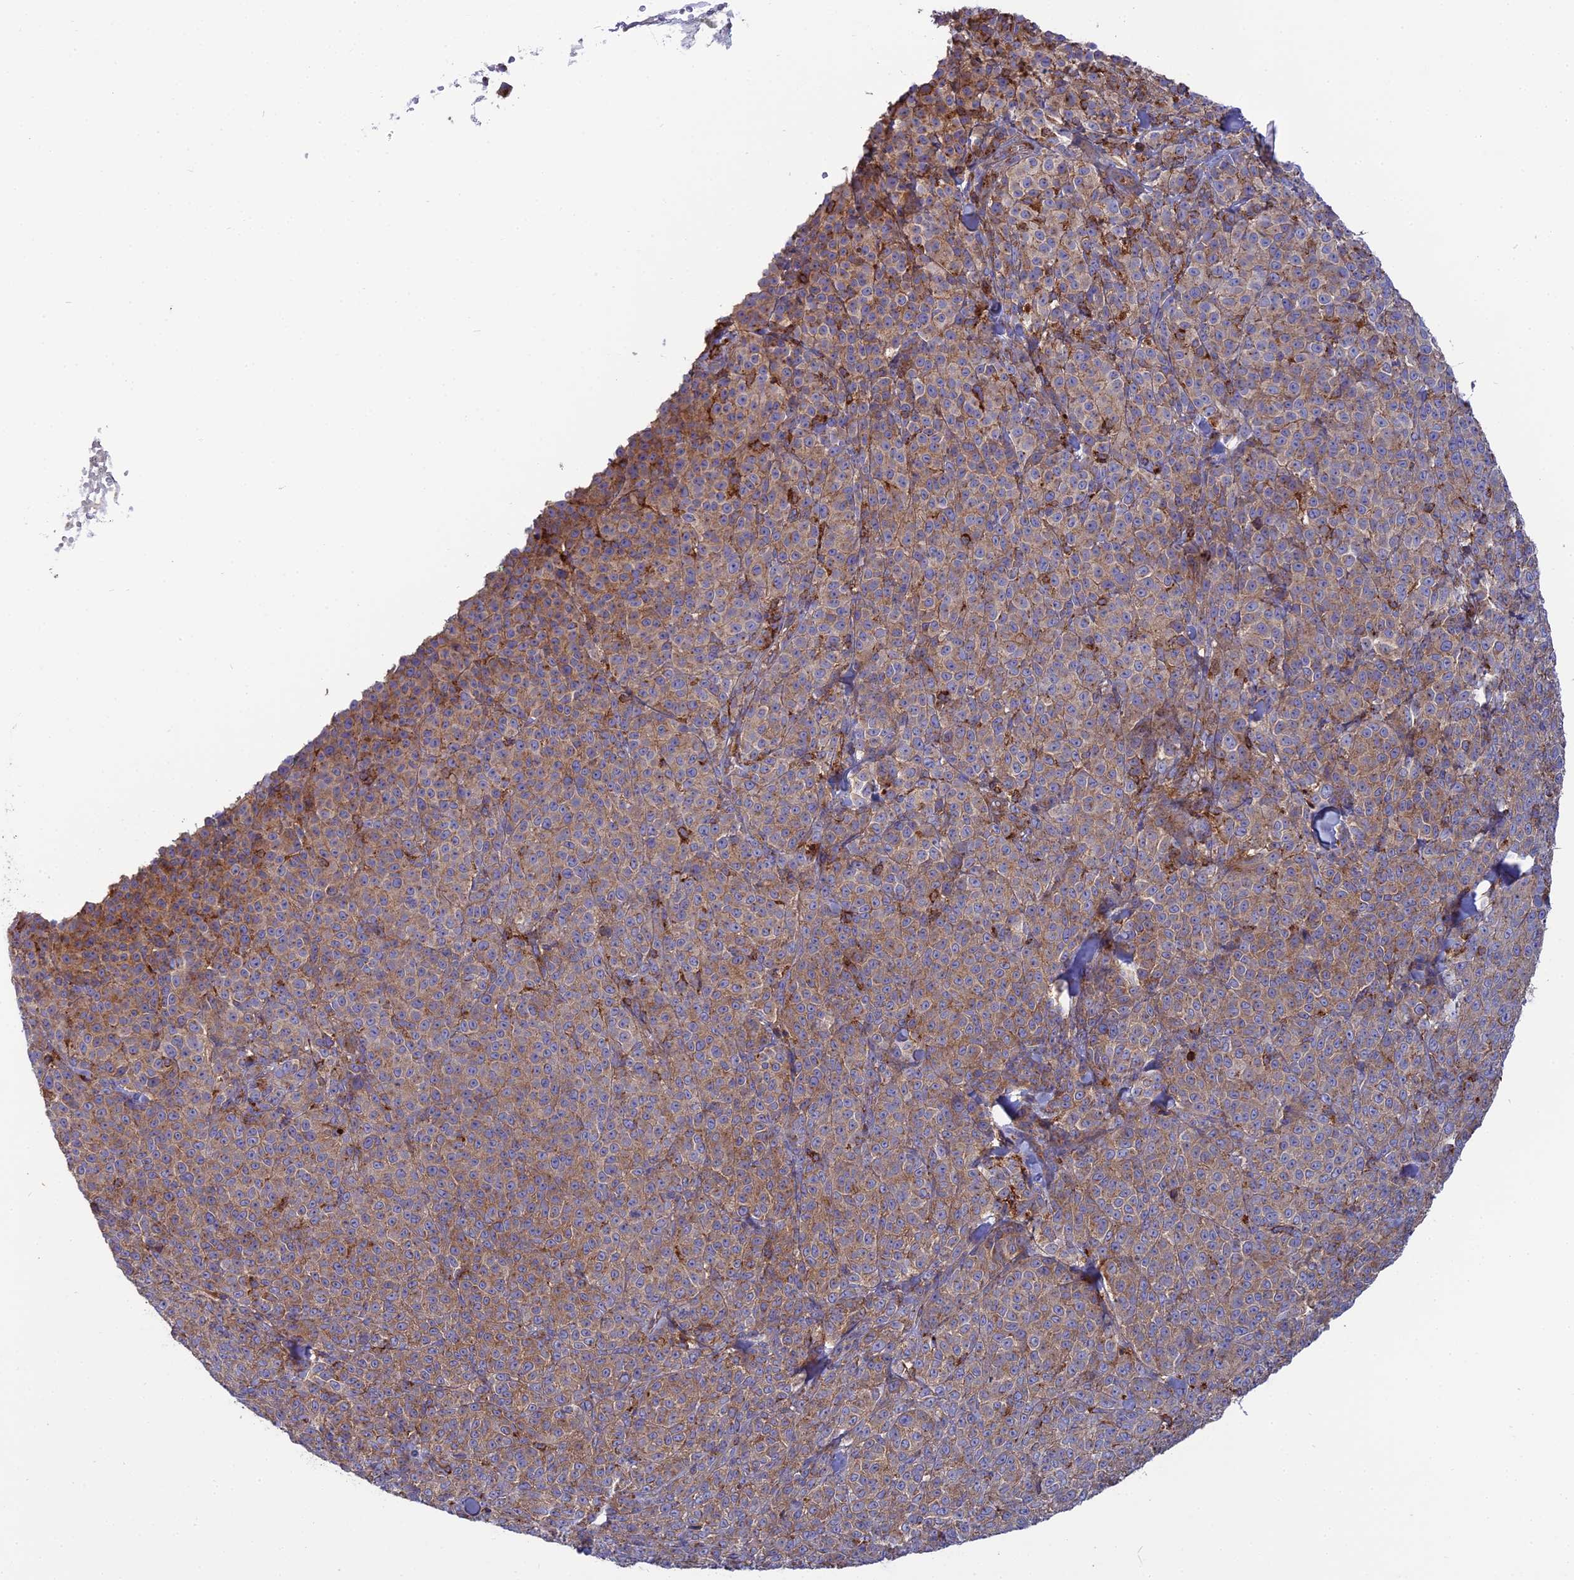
{"staining": {"intensity": "weak", "quantity": ">75%", "location": "cytoplasmic/membranous"}, "tissue": "melanoma", "cell_type": "Tumor cells", "image_type": "cancer", "snomed": [{"axis": "morphology", "description": "Normal tissue, NOS"}, {"axis": "morphology", "description": "Malignant melanoma, NOS"}, {"axis": "topography", "description": "Skin"}], "caption": "Malignant melanoma tissue reveals weak cytoplasmic/membranous expression in approximately >75% of tumor cells, visualized by immunohistochemistry.", "gene": "LNPEP", "patient": {"sex": "female", "age": 34}}